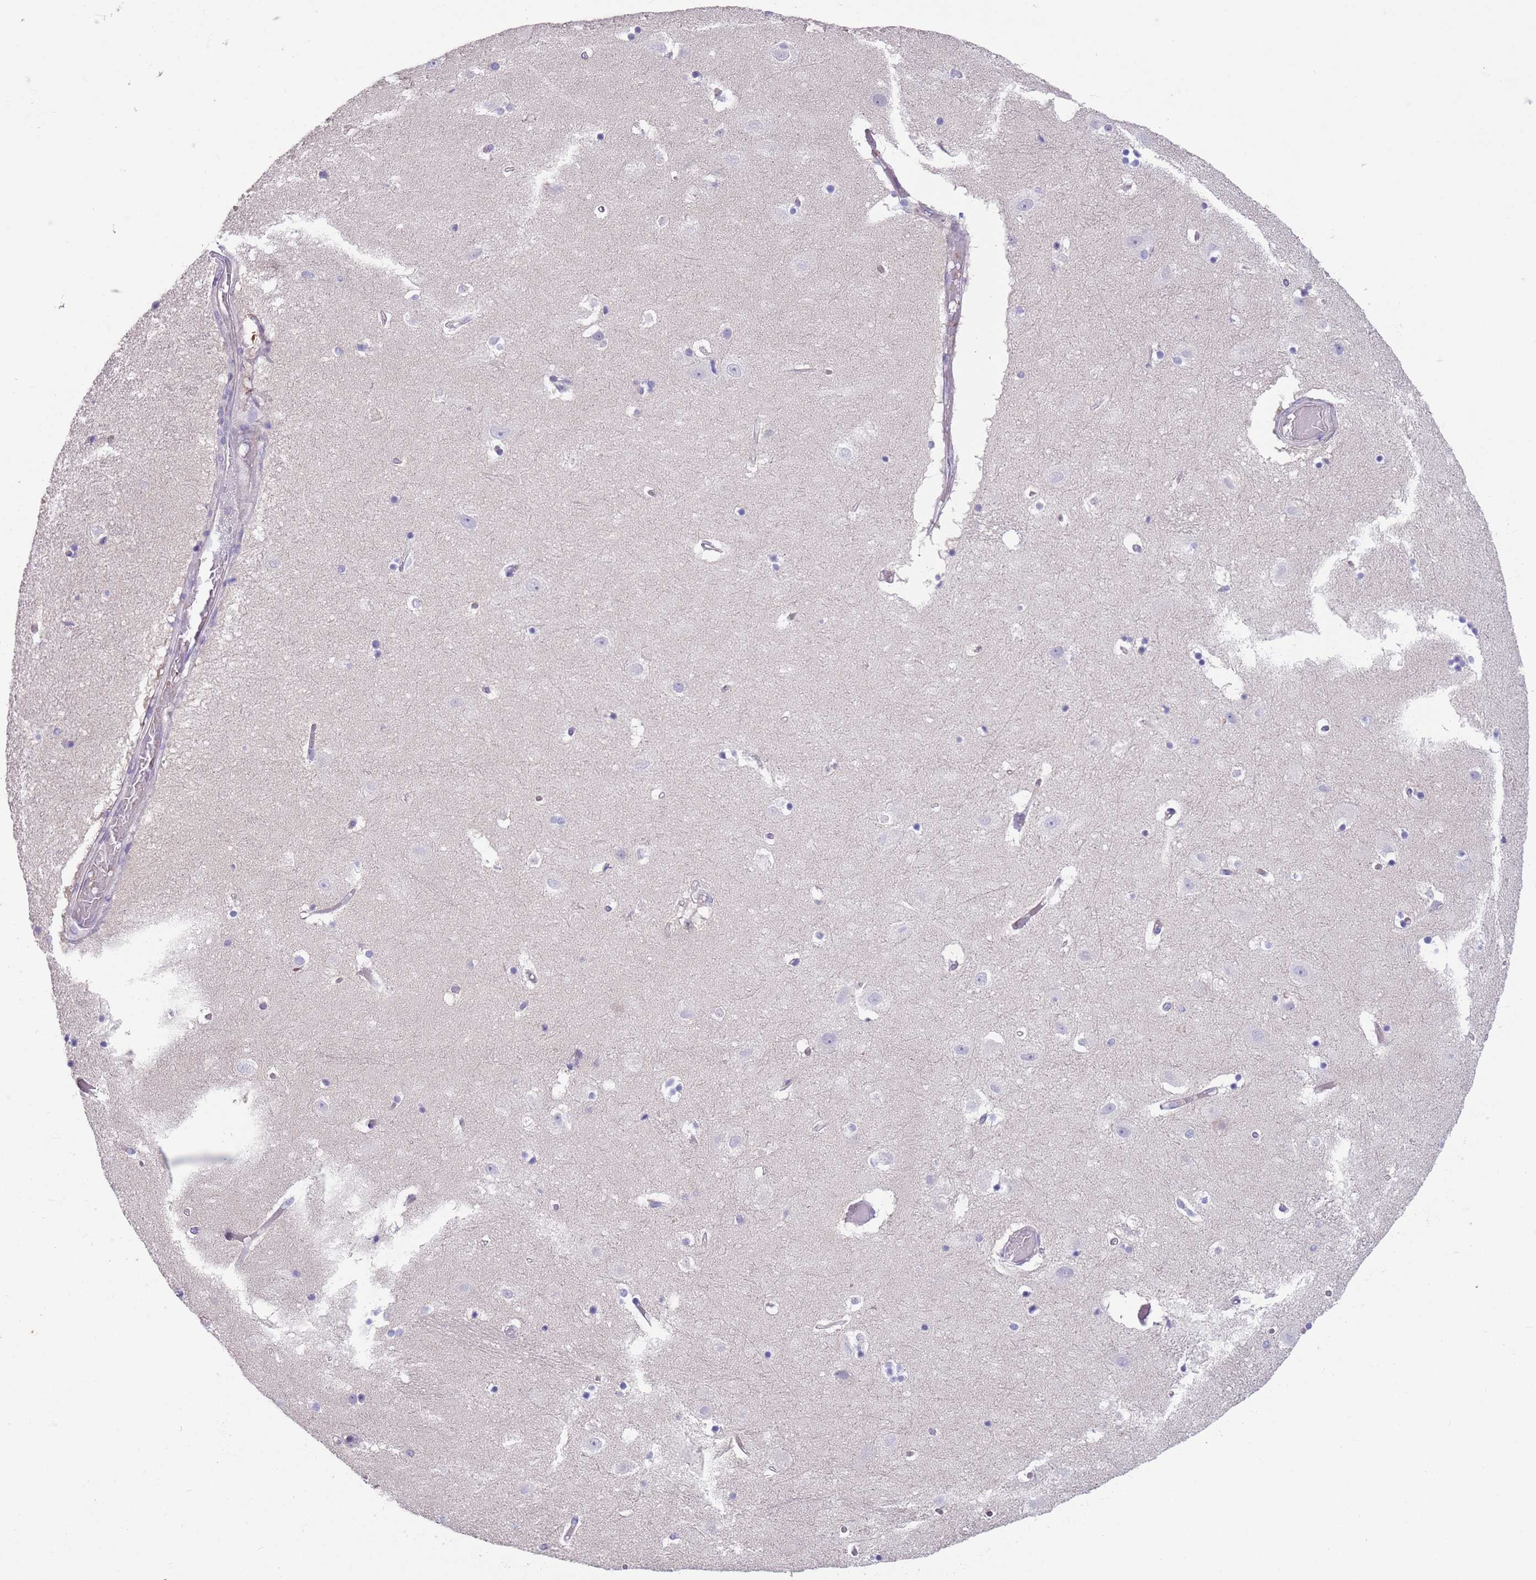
{"staining": {"intensity": "negative", "quantity": "none", "location": "none"}, "tissue": "hippocampus", "cell_type": "Glial cells", "image_type": "normal", "snomed": [{"axis": "morphology", "description": "Normal tissue, NOS"}, {"axis": "topography", "description": "Hippocampus"}], "caption": "Glial cells are negative for protein expression in benign human hippocampus. The staining is performed using DAB (3,3'-diaminobenzidine) brown chromogen with nuclei counter-stained in using hematoxylin.", "gene": "ZNF14", "patient": {"sex": "female", "age": 52}}